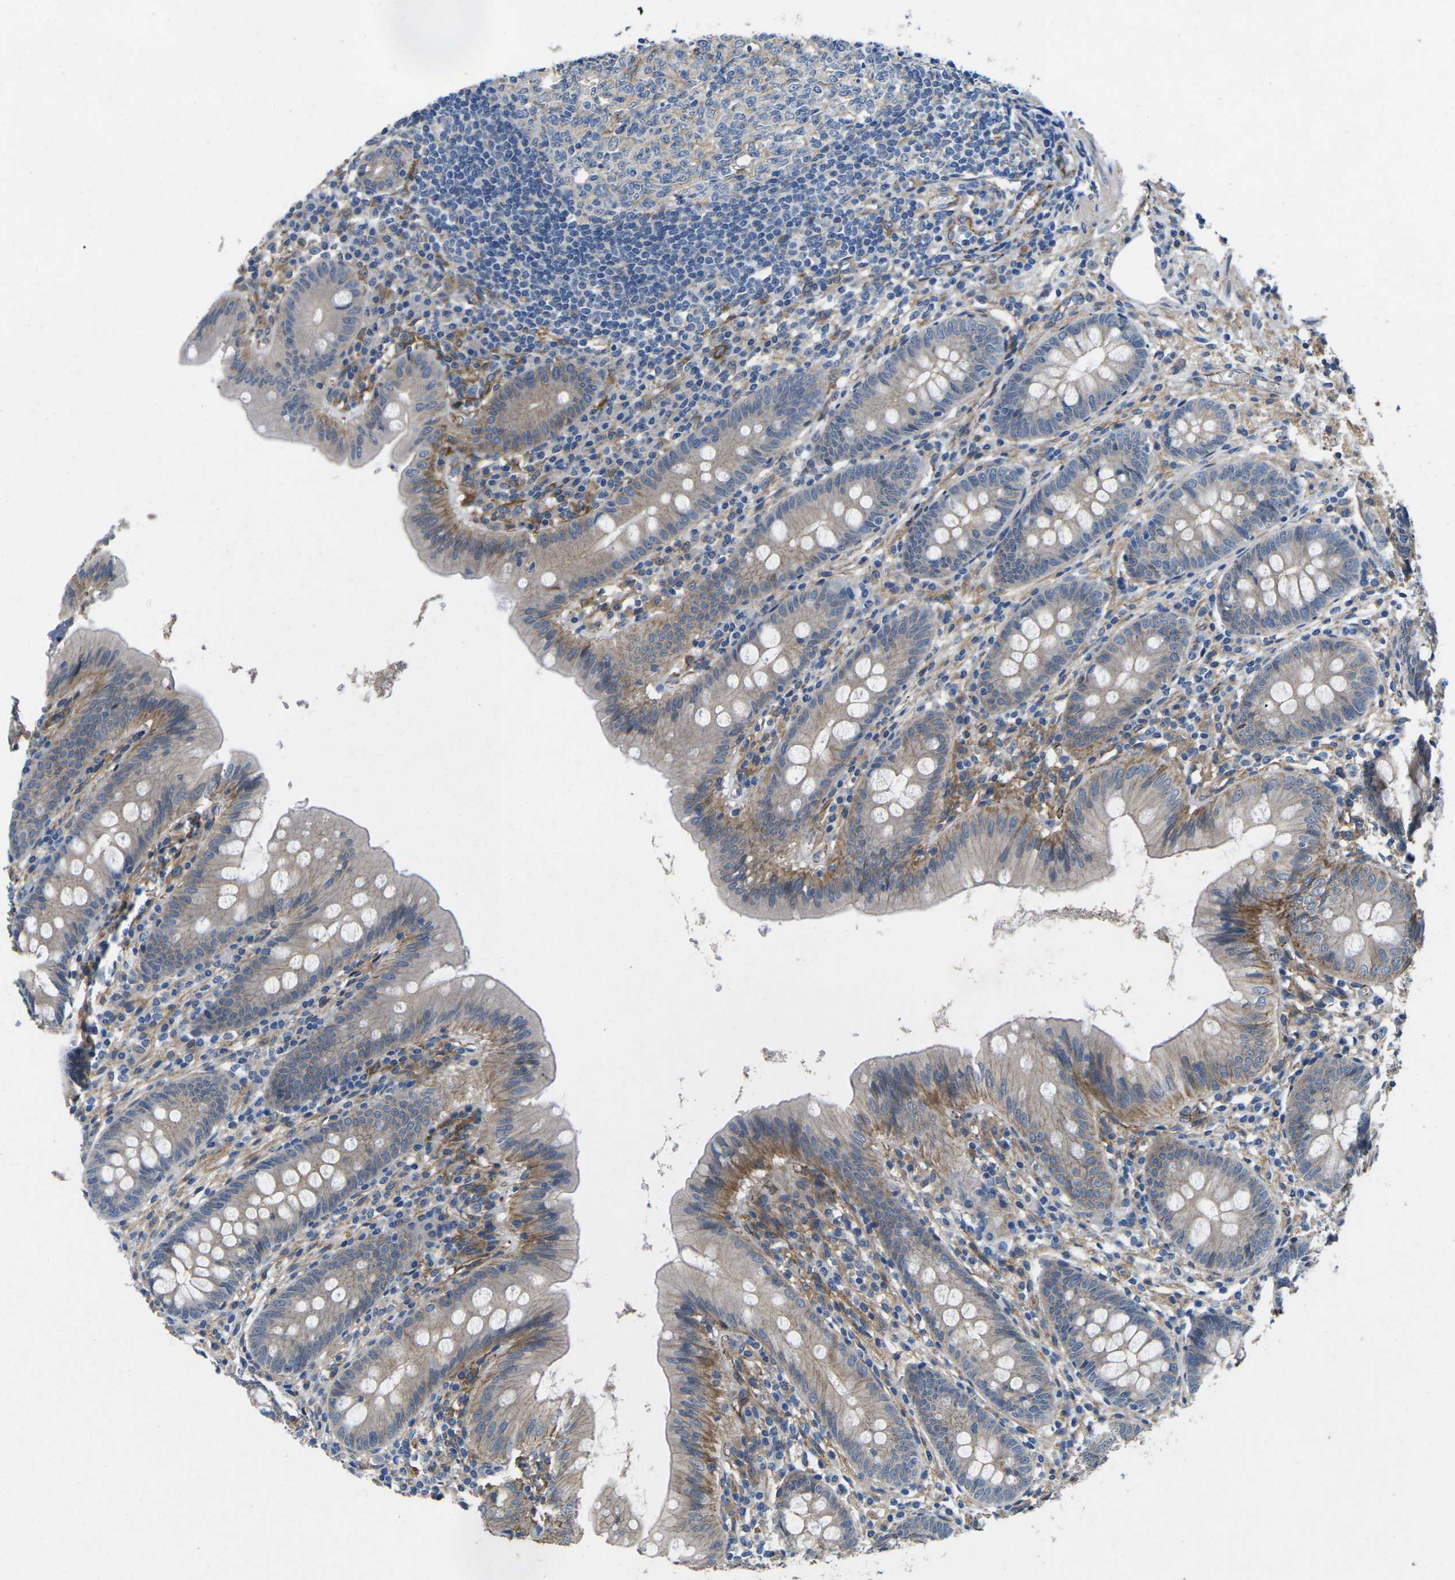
{"staining": {"intensity": "moderate", "quantity": ">75%", "location": "cytoplasmic/membranous"}, "tissue": "appendix", "cell_type": "Glandular cells", "image_type": "normal", "snomed": [{"axis": "morphology", "description": "Normal tissue, NOS"}, {"axis": "topography", "description": "Appendix"}], "caption": "Immunohistochemical staining of benign human appendix exhibits >75% levels of moderate cytoplasmic/membranous protein staining in about >75% of glandular cells. Ihc stains the protein of interest in brown and the nuclei are stained blue.", "gene": "CTNND1", "patient": {"sex": "male", "age": 56}}